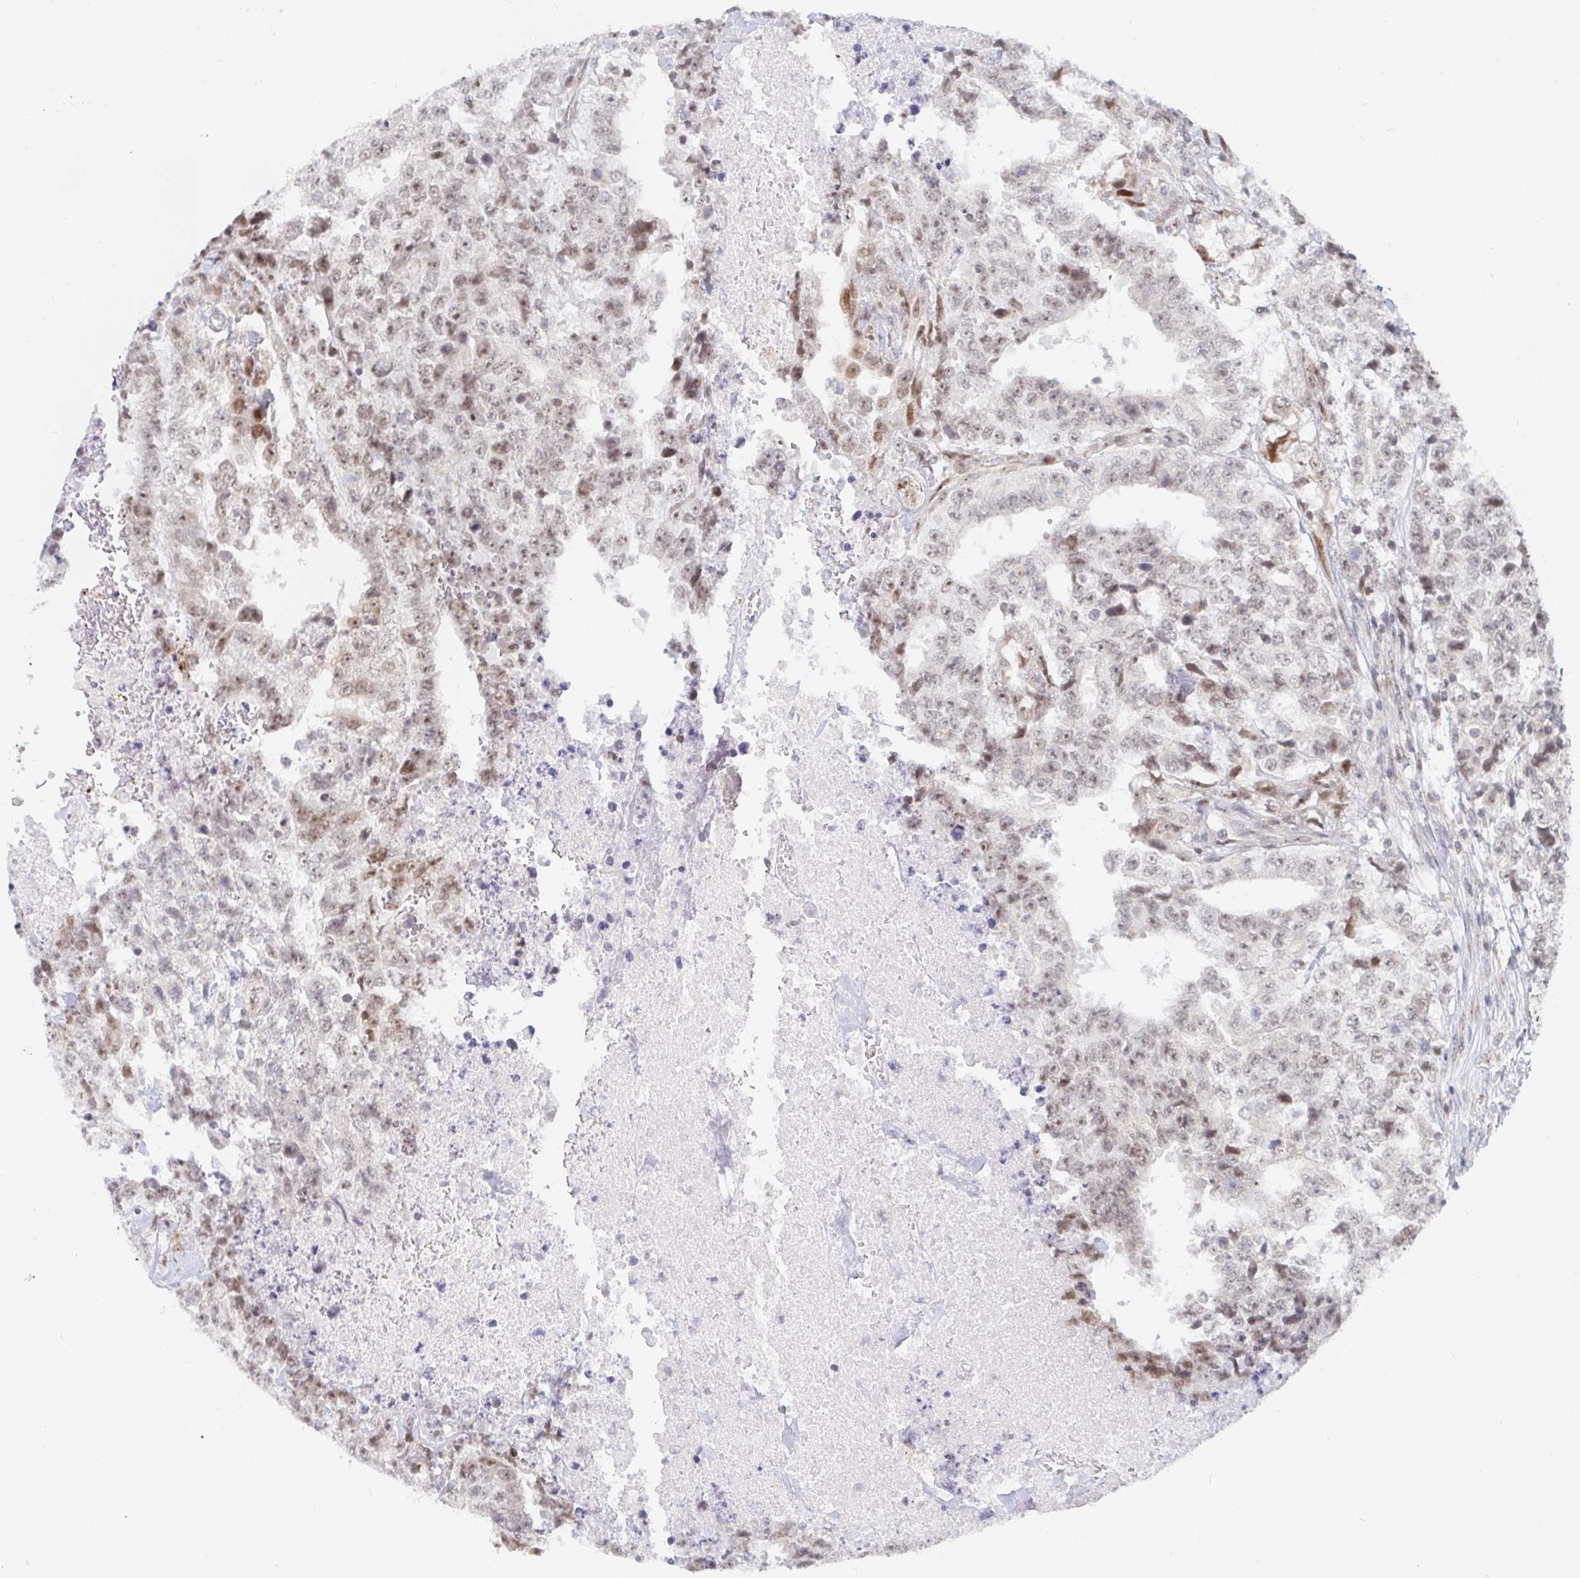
{"staining": {"intensity": "weak", "quantity": ">75%", "location": "nuclear"}, "tissue": "testis cancer", "cell_type": "Tumor cells", "image_type": "cancer", "snomed": [{"axis": "morphology", "description": "Carcinoma, Embryonal, NOS"}, {"axis": "topography", "description": "Testis"}], "caption": "Immunohistochemistry (IHC) micrograph of human testis embryonal carcinoma stained for a protein (brown), which demonstrates low levels of weak nuclear positivity in approximately >75% of tumor cells.", "gene": "CHD2", "patient": {"sex": "male", "age": 24}}